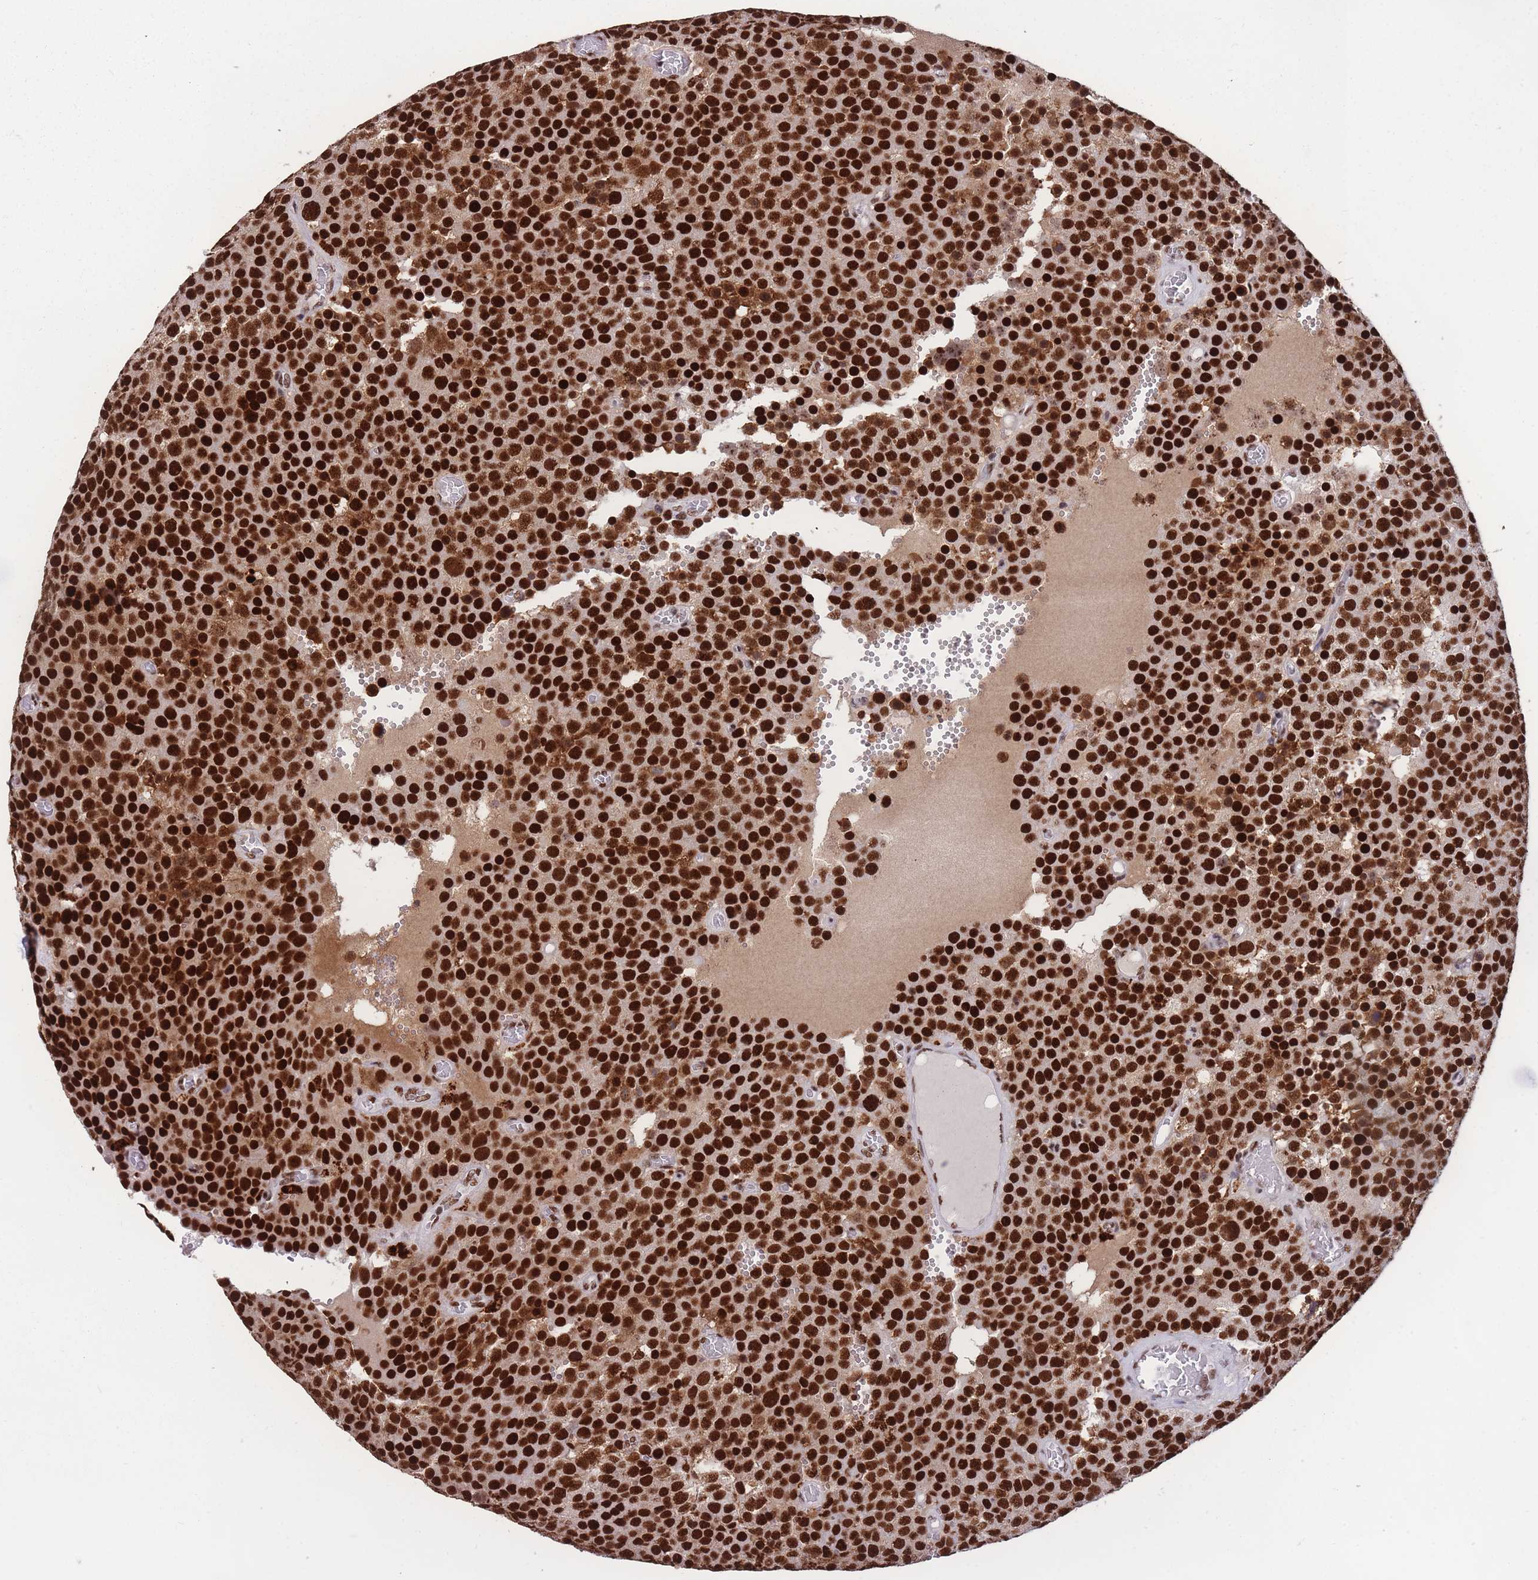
{"staining": {"intensity": "strong", "quantity": ">75%", "location": "nuclear"}, "tissue": "testis cancer", "cell_type": "Tumor cells", "image_type": "cancer", "snomed": [{"axis": "morphology", "description": "Normal tissue, NOS"}, {"axis": "morphology", "description": "Seminoma, NOS"}, {"axis": "topography", "description": "Testis"}], "caption": "Testis cancer stained with a brown dye demonstrates strong nuclear positive staining in approximately >75% of tumor cells.", "gene": "PRPF19", "patient": {"sex": "male", "age": 71}}